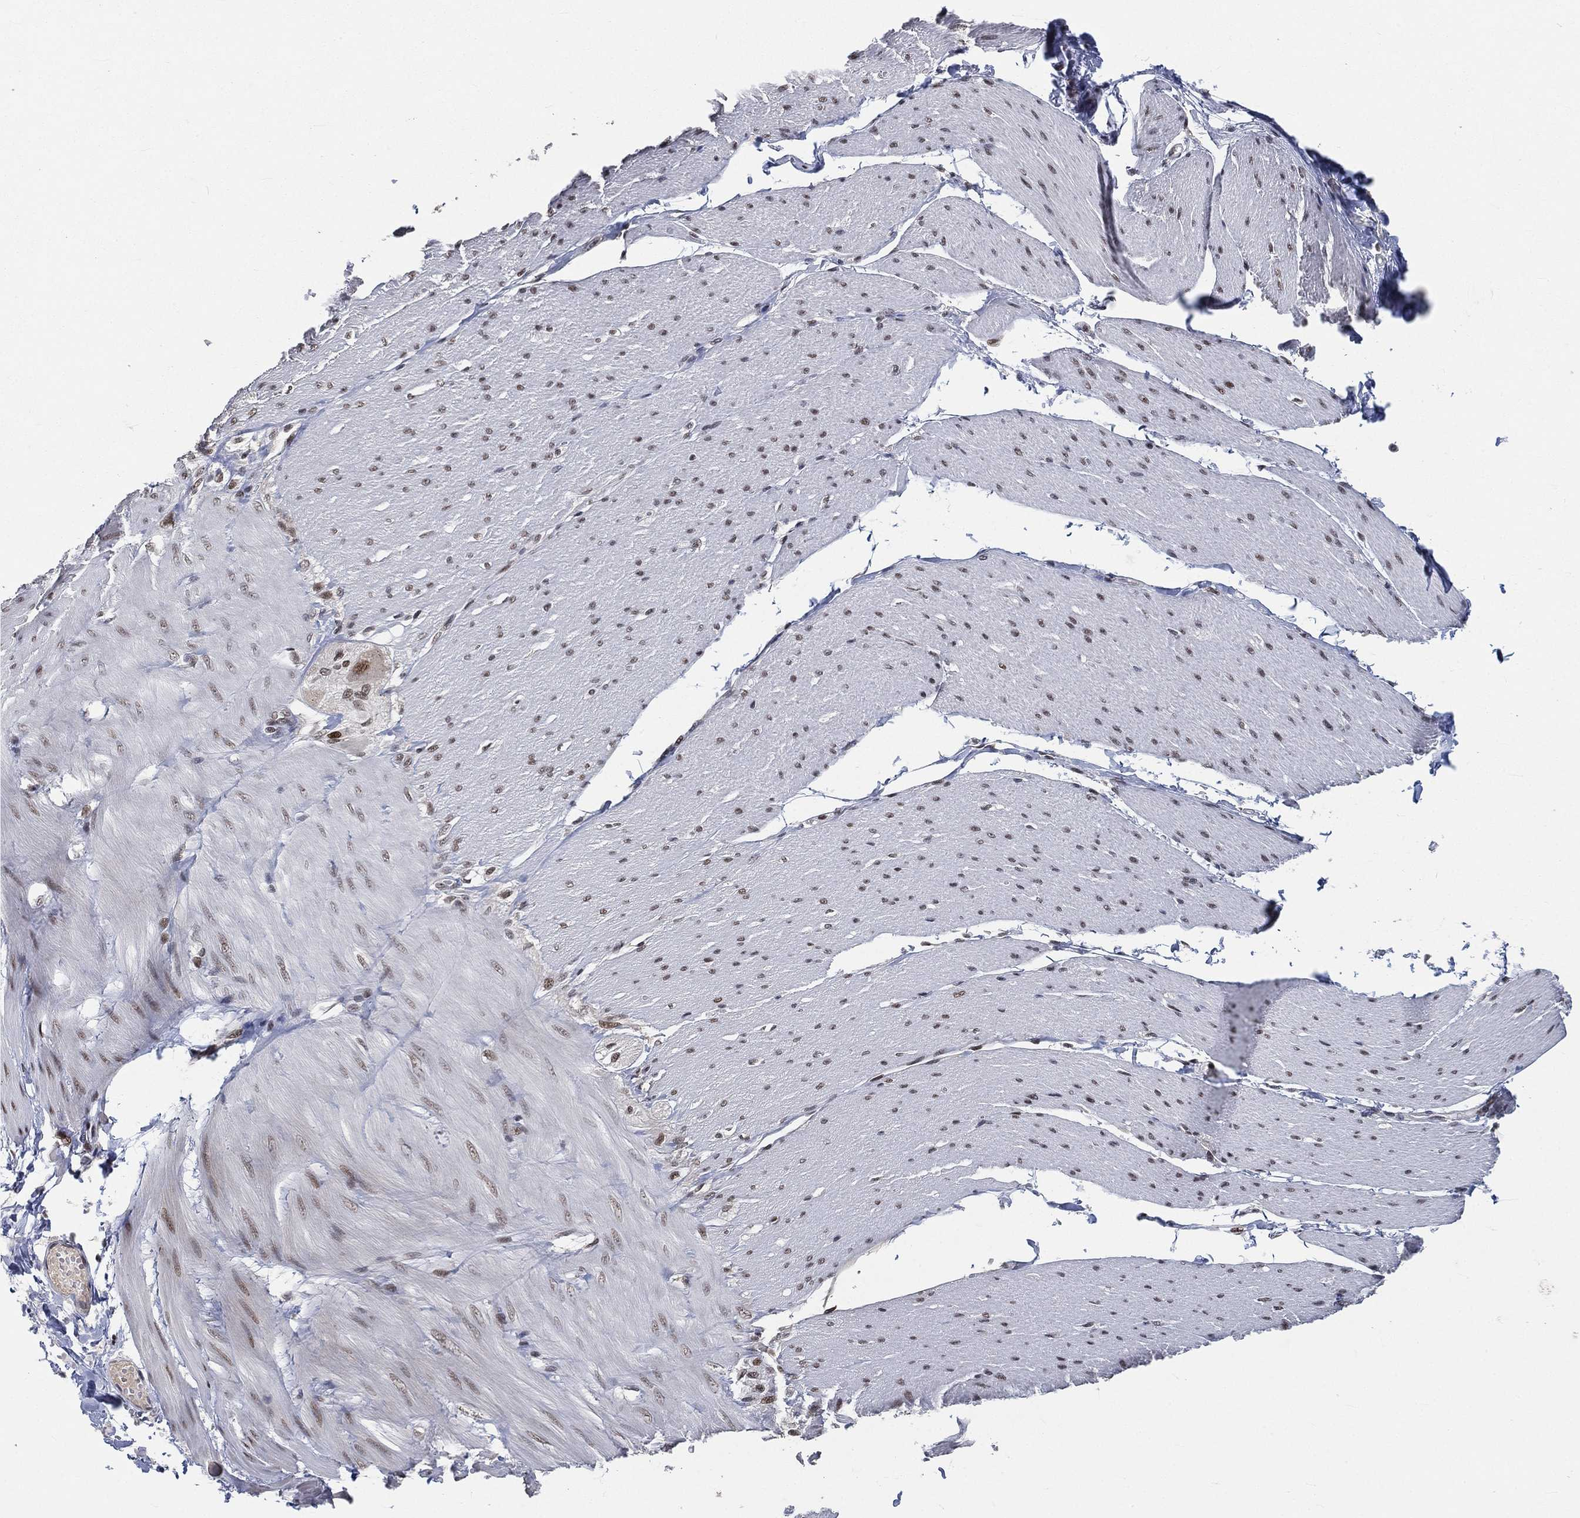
{"staining": {"intensity": "negative", "quantity": "none", "location": "none"}, "tissue": "adipose tissue", "cell_type": "Adipocytes", "image_type": "normal", "snomed": [{"axis": "morphology", "description": "Normal tissue, NOS"}, {"axis": "topography", "description": "Smooth muscle"}, {"axis": "topography", "description": "Duodenum"}, {"axis": "topography", "description": "Peripheral nerve tissue"}], "caption": "Immunohistochemical staining of normal adipose tissue demonstrates no significant positivity in adipocytes. Nuclei are stained in blue.", "gene": "YLPM1", "patient": {"sex": "female", "age": 61}}